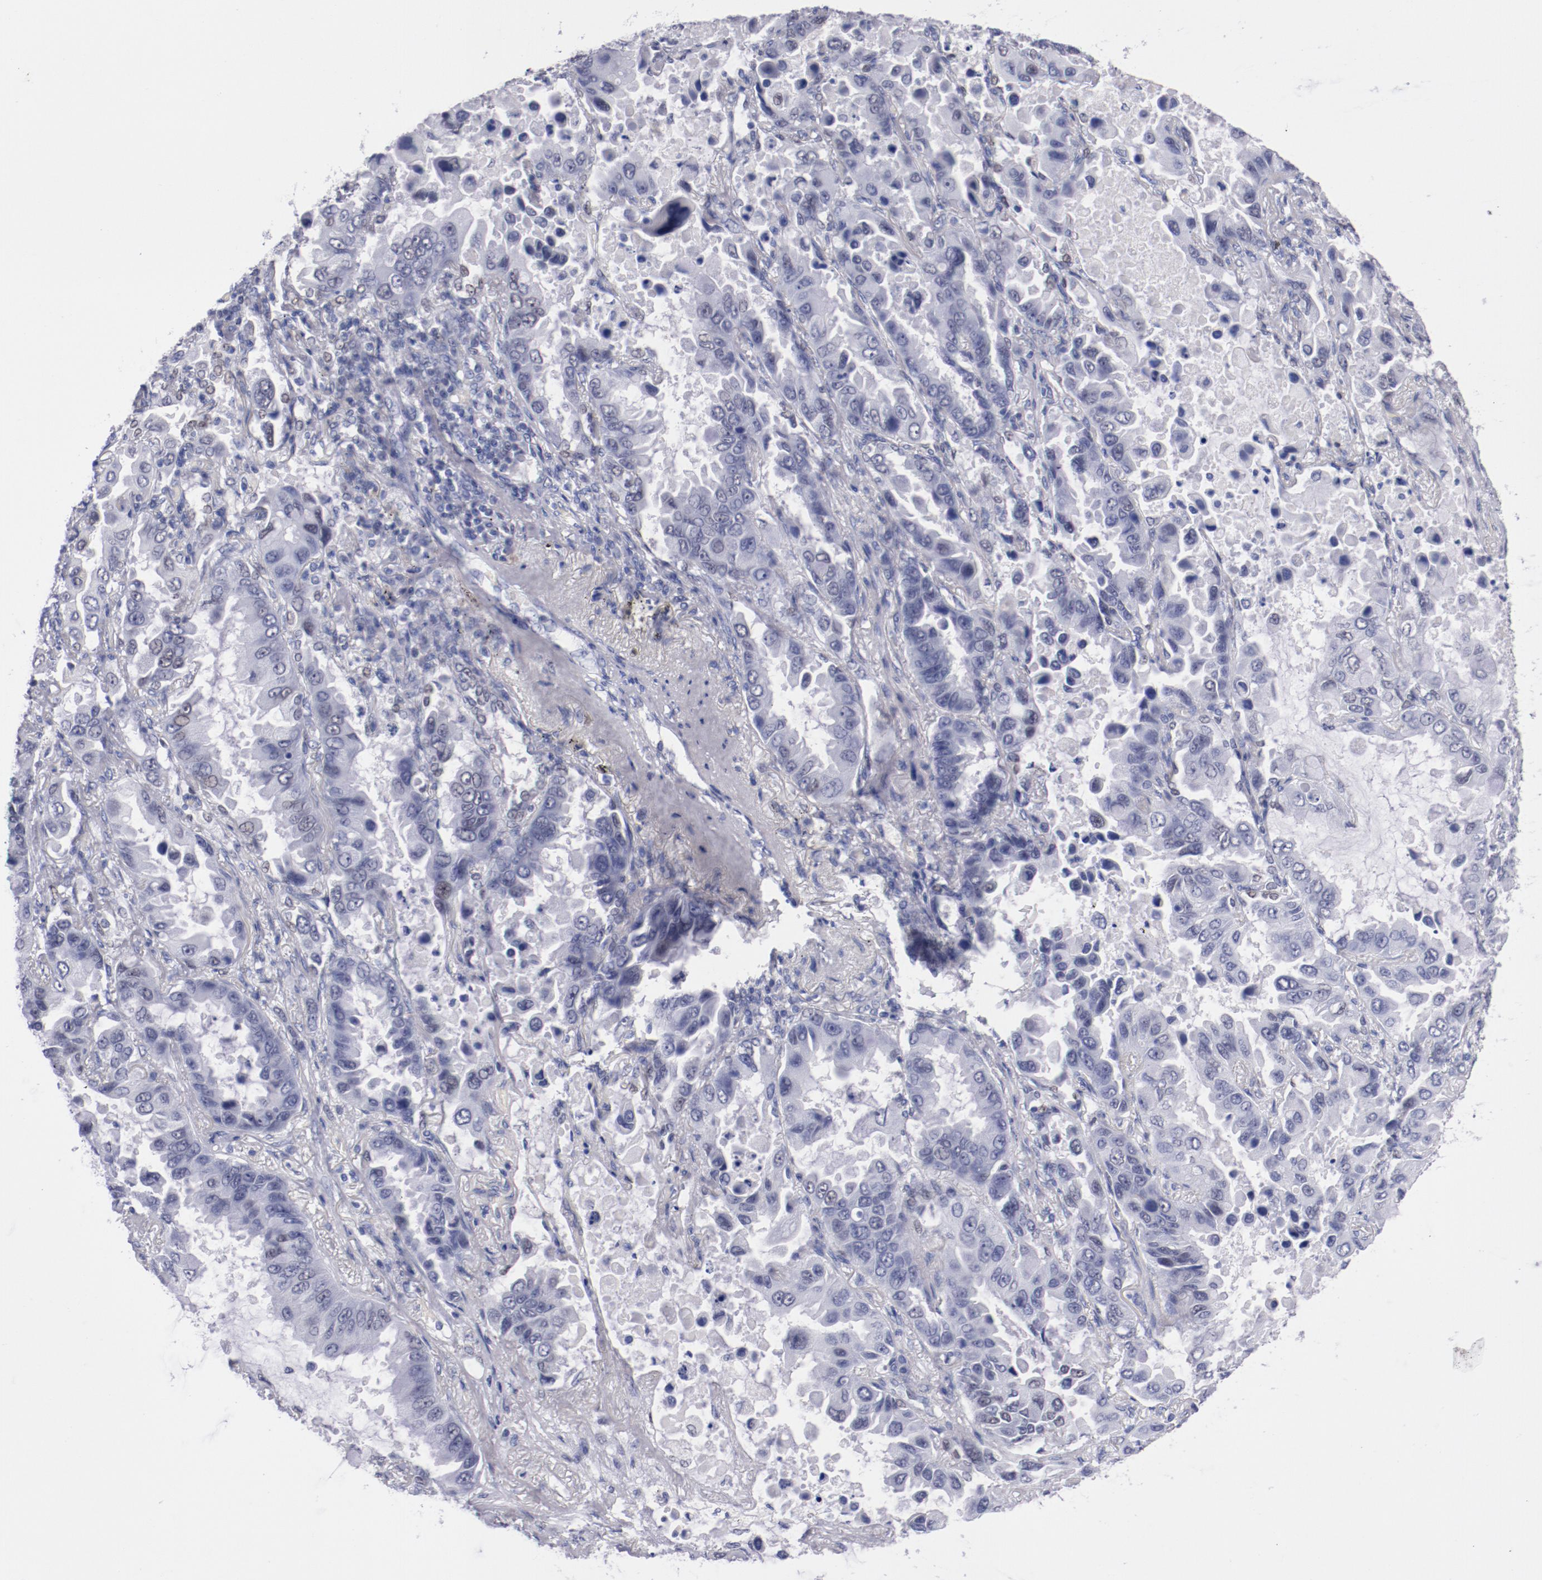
{"staining": {"intensity": "negative", "quantity": "none", "location": "none"}, "tissue": "lung cancer", "cell_type": "Tumor cells", "image_type": "cancer", "snomed": [{"axis": "morphology", "description": "Adenocarcinoma, NOS"}, {"axis": "topography", "description": "Lung"}], "caption": "The immunohistochemistry micrograph has no significant staining in tumor cells of lung adenocarcinoma tissue. (DAB (3,3'-diaminobenzidine) immunohistochemistry (IHC) visualized using brightfield microscopy, high magnification).", "gene": "HNF1B", "patient": {"sex": "male", "age": 64}}